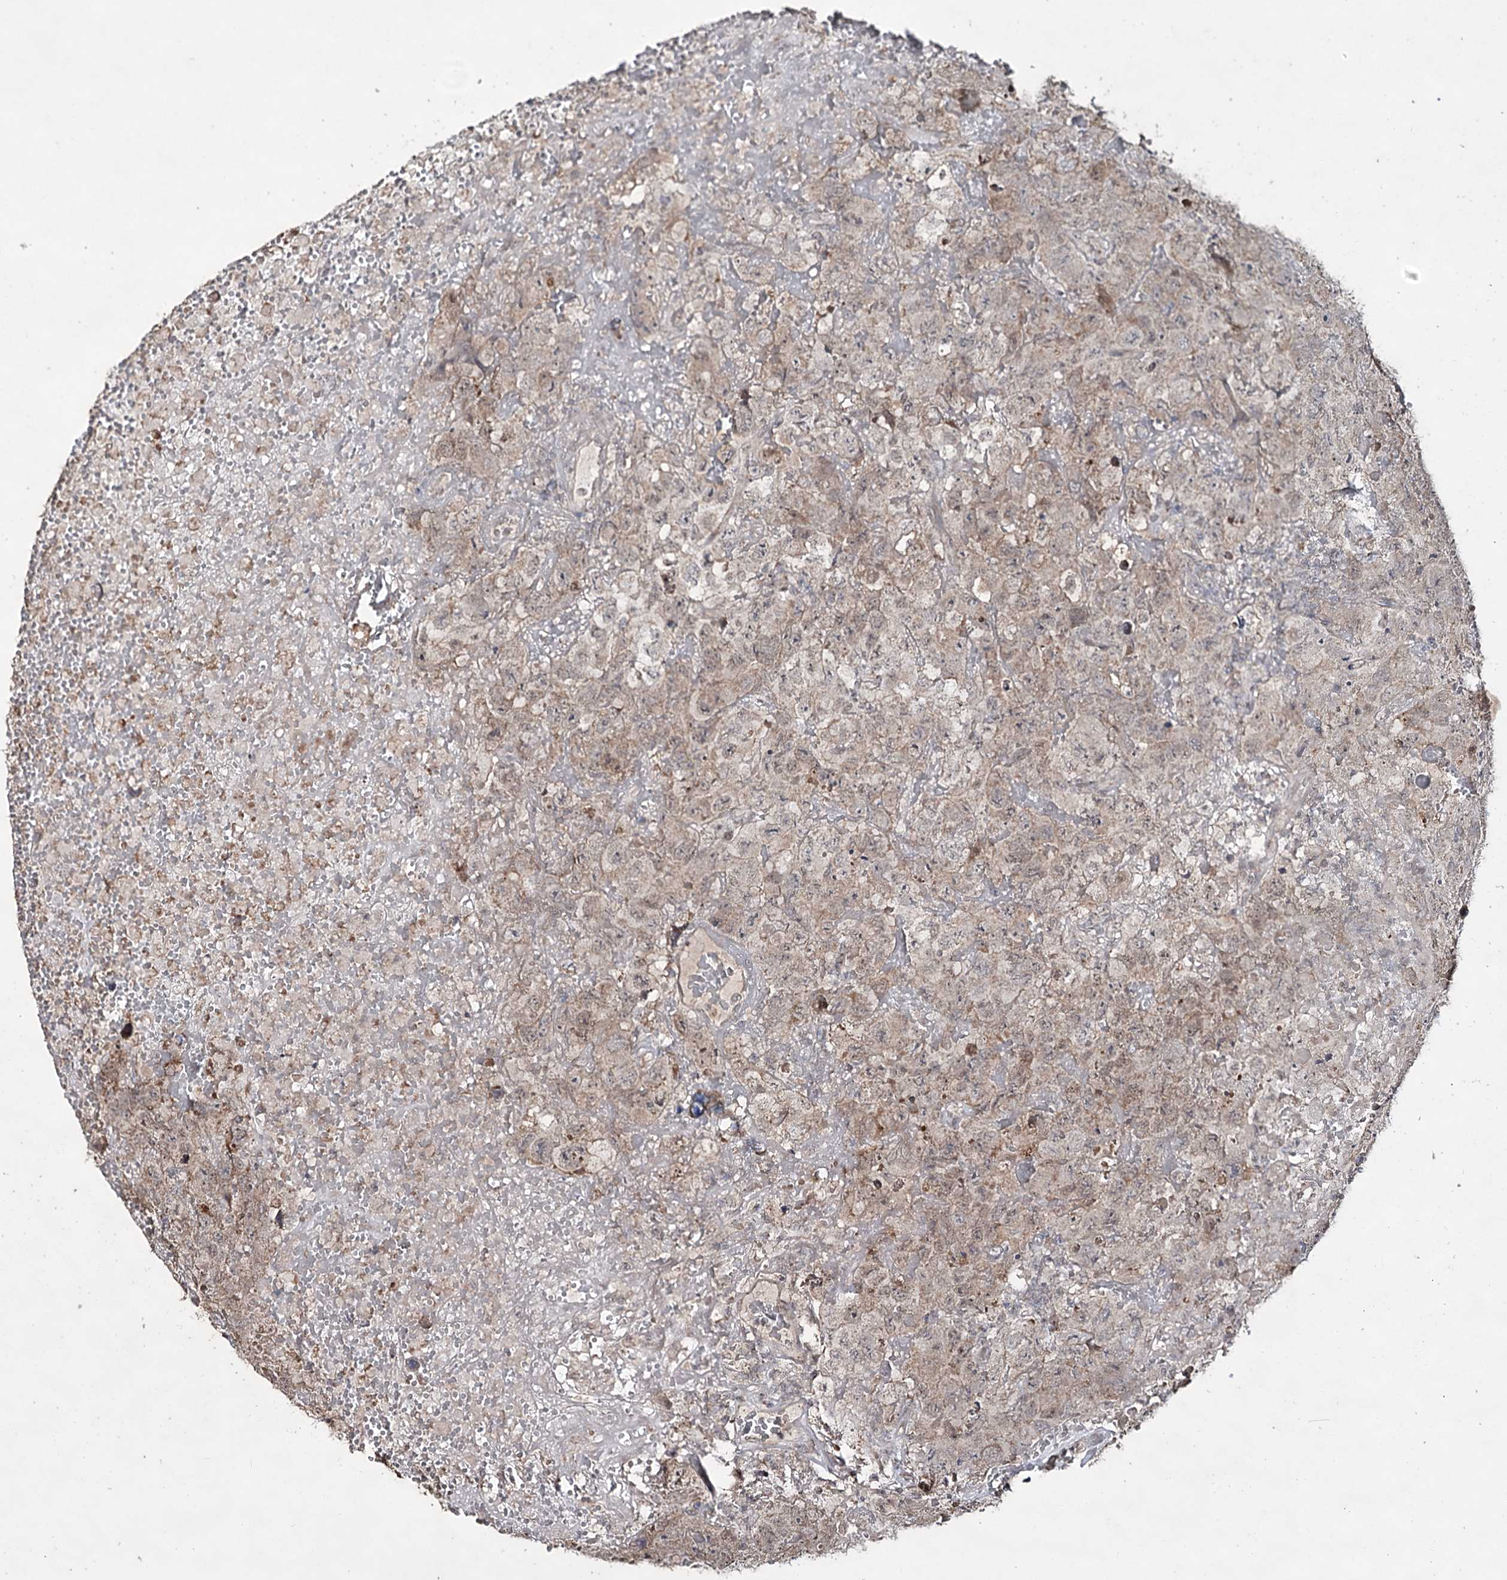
{"staining": {"intensity": "weak", "quantity": "<25%", "location": "cytoplasmic/membranous"}, "tissue": "testis cancer", "cell_type": "Tumor cells", "image_type": "cancer", "snomed": [{"axis": "morphology", "description": "Carcinoma, Embryonal, NOS"}, {"axis": "topography", "description": "Testis"}], "caption": "There is no significant expression in tumor cells of embryonal carcinoma (testis).", "gene": "ACTR6", "patient": {"sex": "male", "age": 45}}